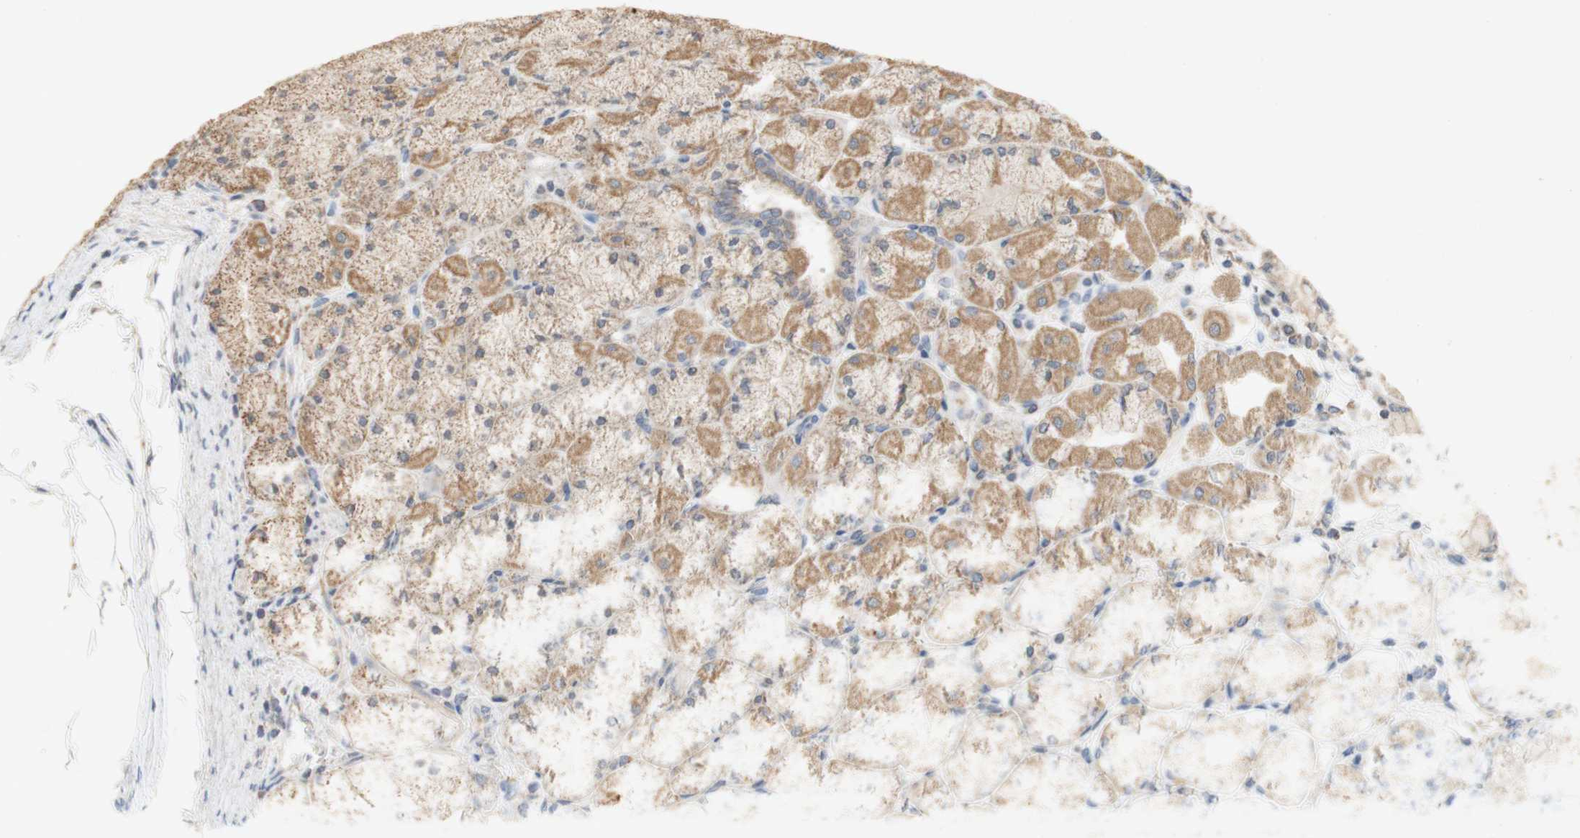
{"staining": {"intensity": "moderate", "quantity": "25%-75%", "location": "cytoplasmic/membranous"}, "tissue": "stomach", "cell_type": "Glandular cells", "image_type": "normal", "snomed": [{"axis": "morphology", "description": "Normal tissue, NOS"}, {"axis": "topography", "description": "Stomach, upper"}], "caption": "The micrograph shows immunohistochemical staining of normal stomach. There is moderate cytoplasmic/membranous expression is identified in approximately 25%-75% of glandular cells. (IHC, brightfield microscopy, high magnification).", "gene": "PTGIS", "patient": {"sex": "female", "age": 56}}